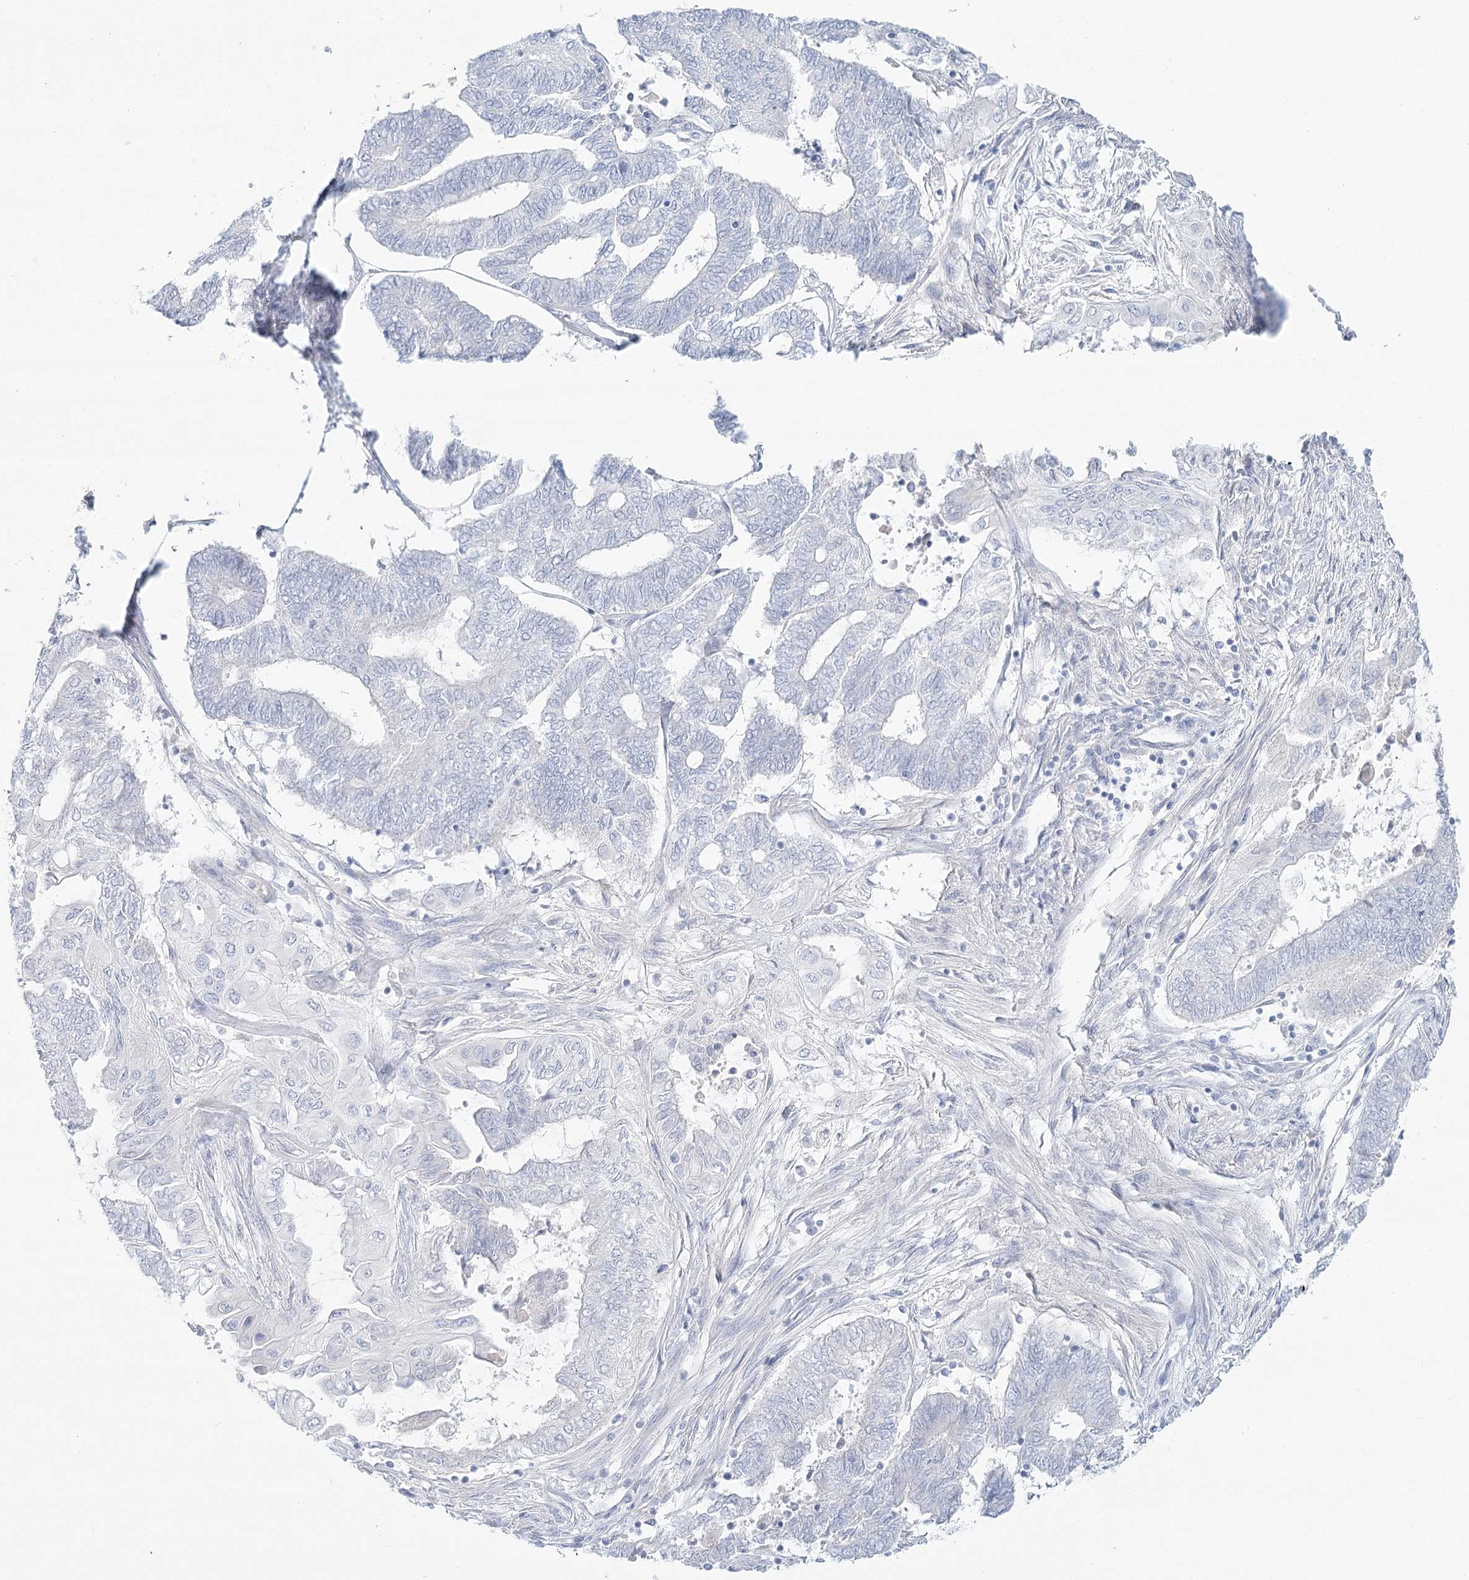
{"staining": {"intensity": "negative", "quantity": "none", "location": "none"}, "tissue": "endometrial cancer", "cell_type": "Tumor cells", "image_type": "cancer", "snomed": [{"axis": "morphology", "description": "Adenocarcinoma, NOS"}, {"axis": "topography", "description": "Uterus"}, {"axis": "topography", "description": "Endometrium"}], "caption": "Image shows no protein staining in tumor cells of endometrial cancer tissue. (Stains: DAB (3,3'-diaminobenzidine) immunohistochemistry with hematoxylin counter stain, Microscopy: brightfield microscopy at high magnification).", "gene": "DMGDH", "patient": {"sex": "female", "age": 70}}